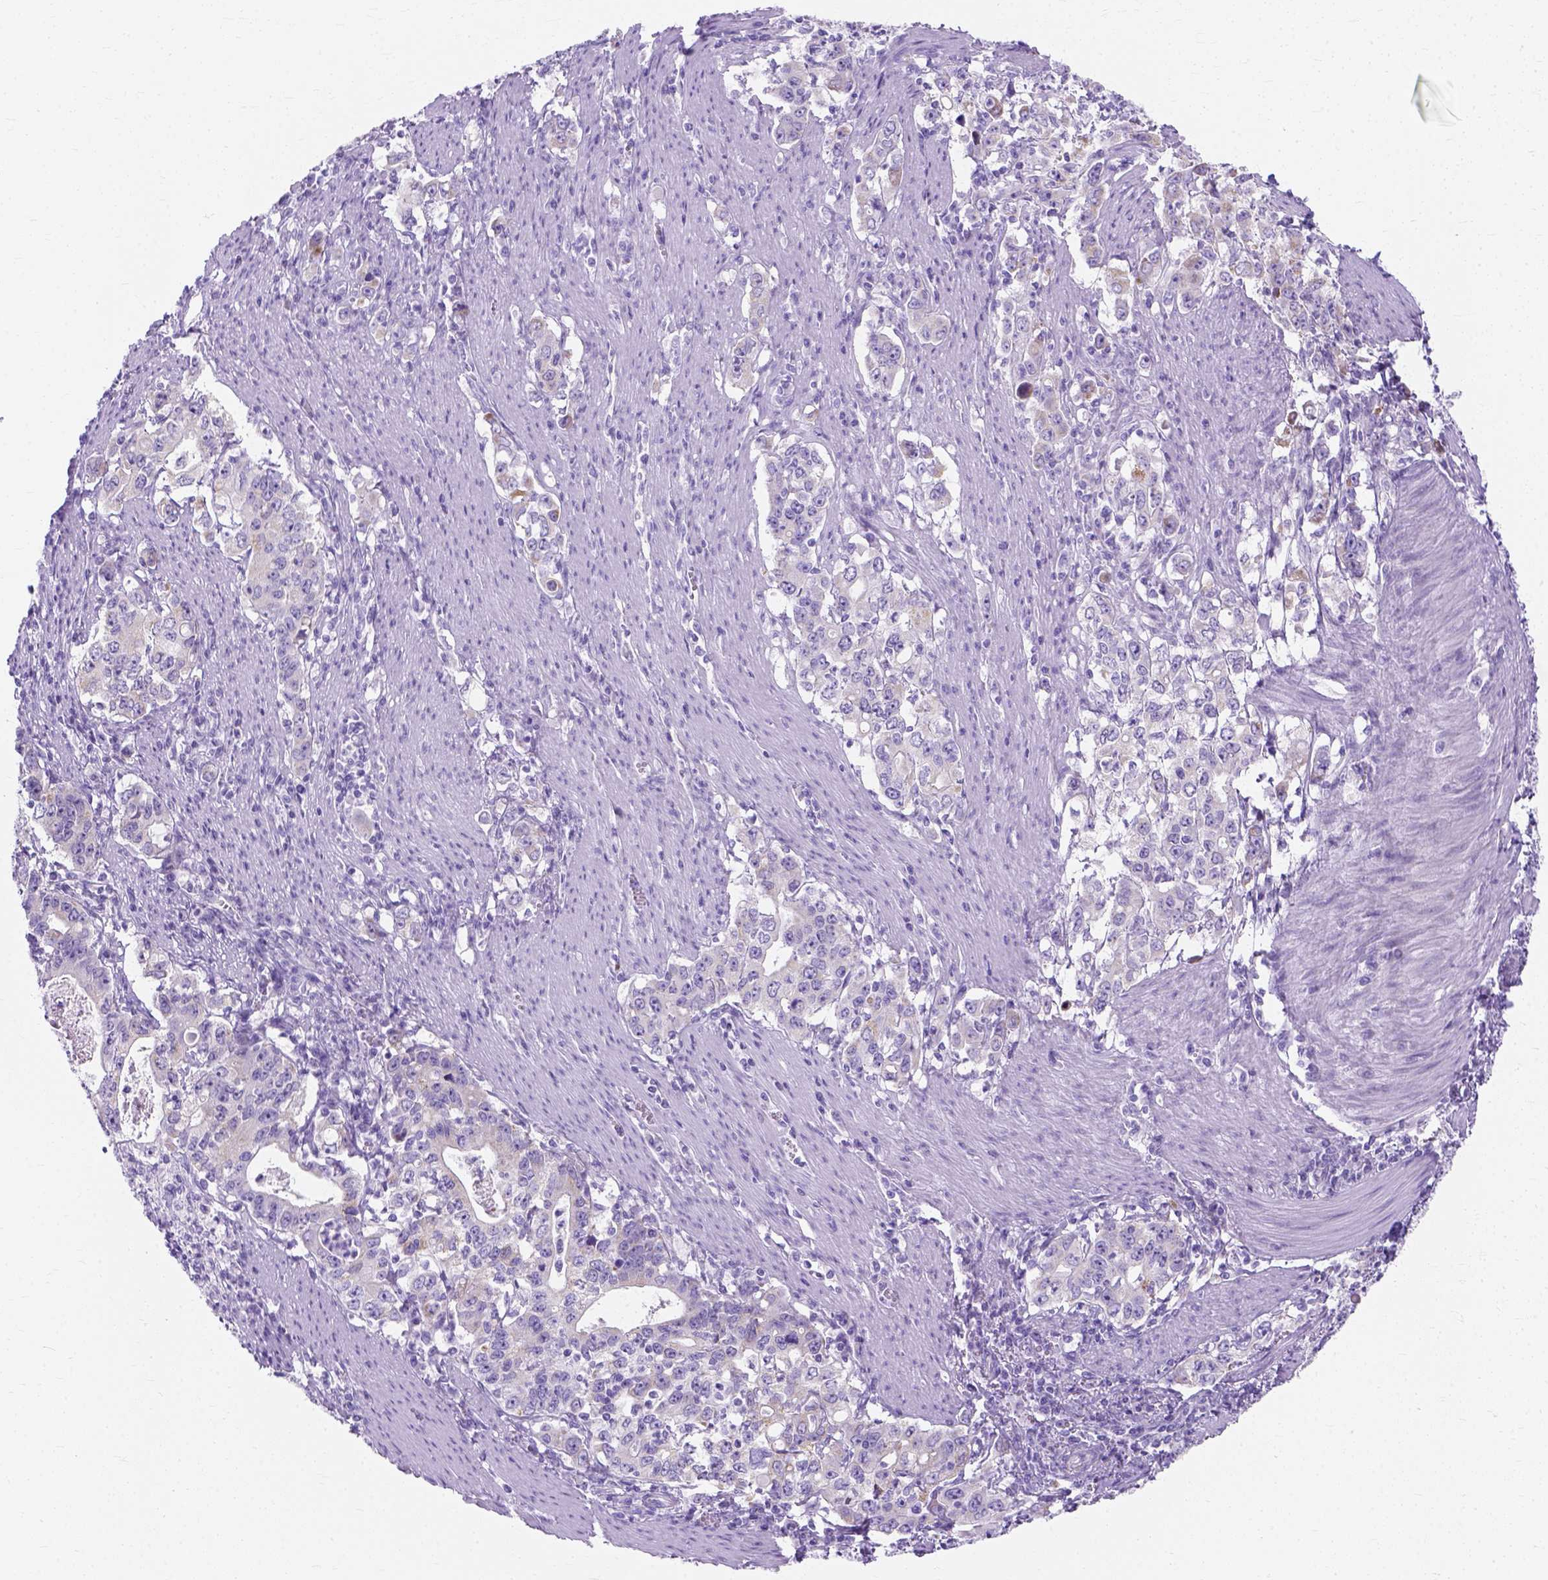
{"staining": {"intensity": "weak", "quantity": "25%-75%", "location": "cytoplasmic/membranous"}, "tissue": "stomach cancer", "cell_type": "Tumor cells", "image_type": "cancer", "snomed": [{"axis": "morphology", "description": "Adenocarcinoma, NOS"}, {"axis": "topography", "description": "Stomach, lower"}], "caption": "Weak cytoplasmic/membranous protein staining is identified in about 25%-75% of tumor cells in stomach adenocarcinoma.", "gene": "MYH15", "patient": {"sex": "female", "age": 72}}